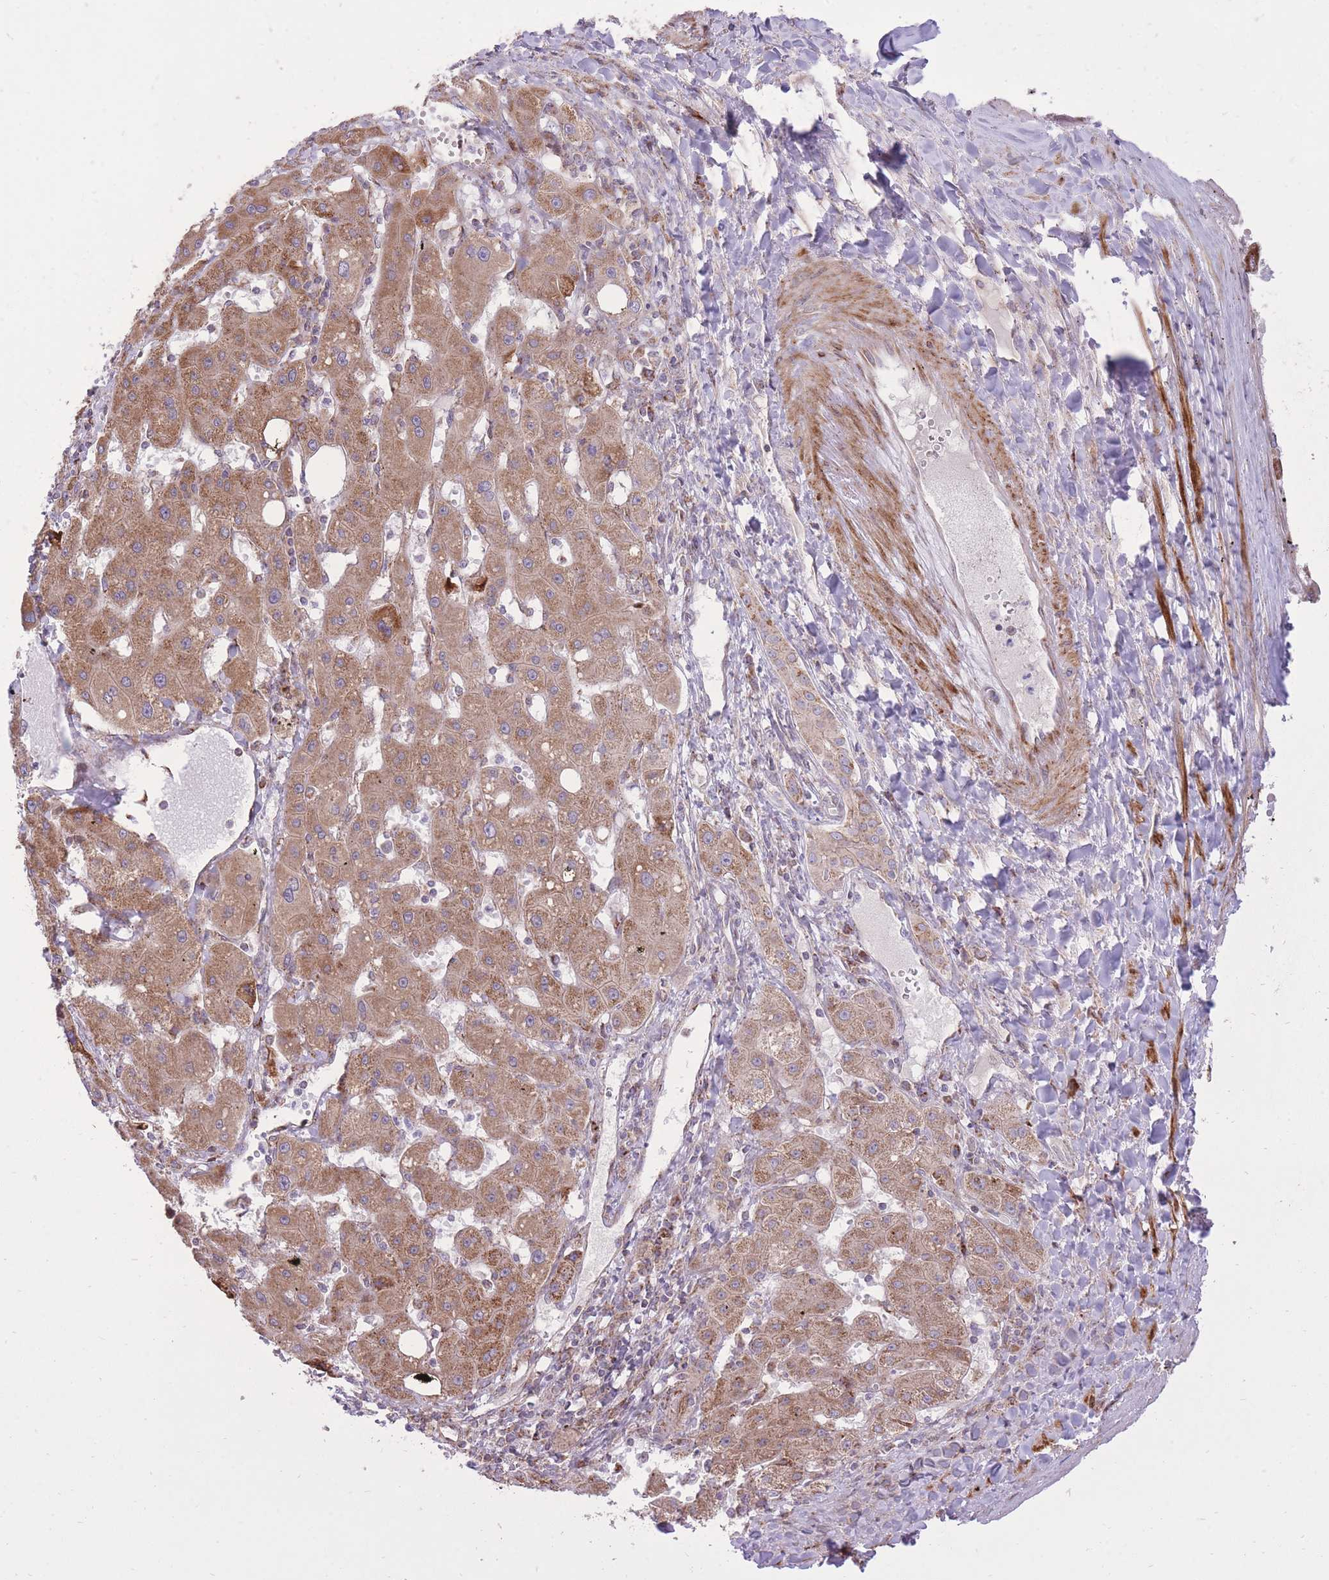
{"staining": {"intensity": "moderate", "quantity": ">75%", "location": "cytoplasmic/membranous"}, "tissue": "liver cancer", "cell_type": "Tumor cells", "image_type": "cancer", "snomed": [{"axis": "morphology", "description": "Carcinoma, Hepatocellular, NOS"}, {"axis": "topography", "description": "Liver"}], "caption": "Moderate cytoplasmic/membranous protein staining is appreciated in approximately >75% of tumor cells in liver cancer.", "gene": "SLC4A4", "patient": {"sex": "male", "age": 72}}